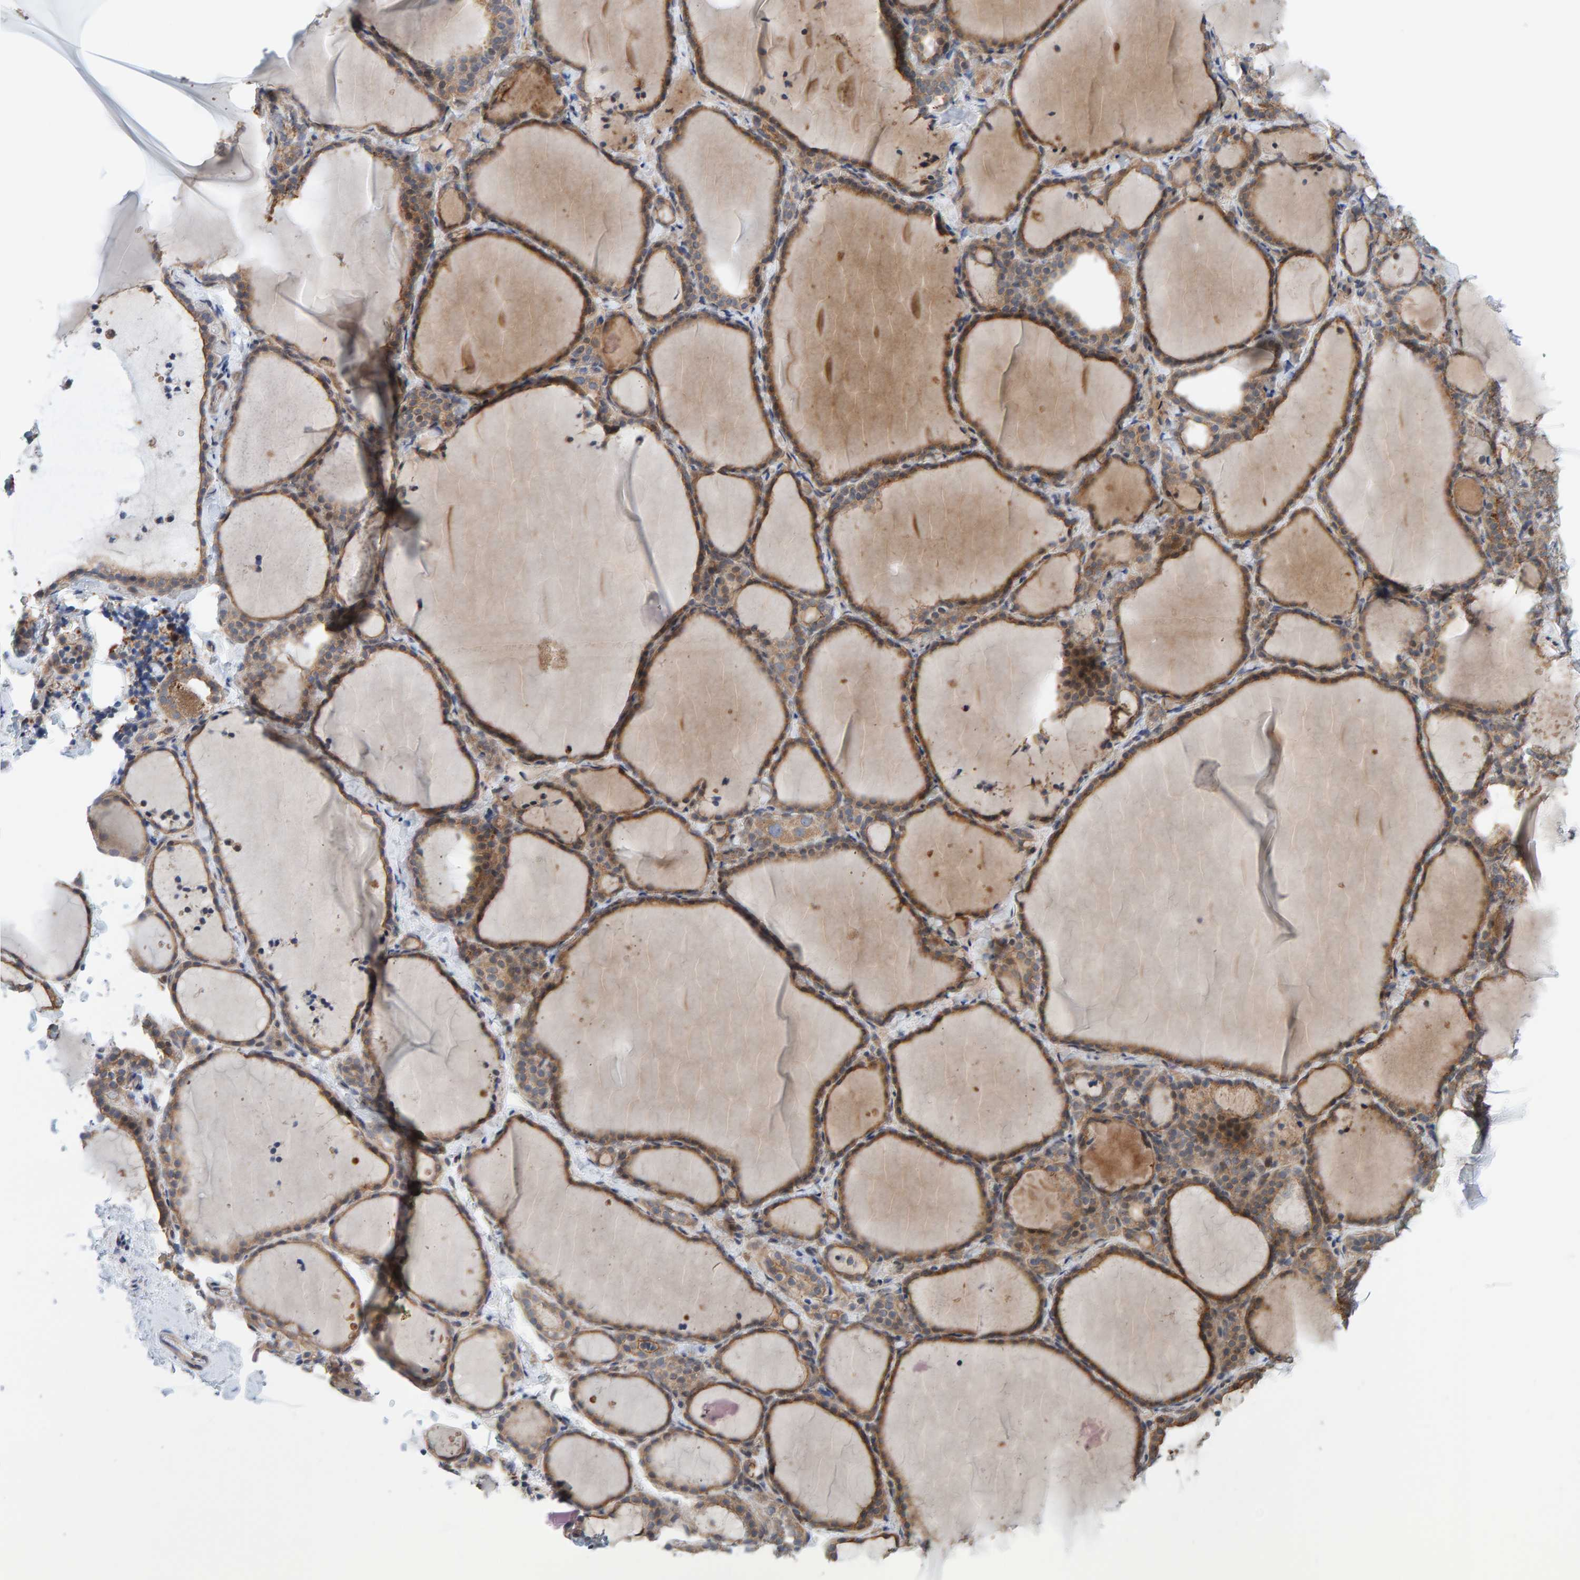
{"staining": {"intensity": "moderate", "quantity": ">75%", "location": "cytoplasmic/membranous"}, "tissue": "thyroid gland", "cell_type": "Glandular cells", "image_type": "normal", "snomed": [{"axis": "morphology", "description": "Normal tissue, NOS"}, {"axis": "topography", "description": "Thyroid gland"}], "caption": "Benign thyroid gland was stained to show a protein in brown. There is medium levels of moderate cytoplasmic/membranous expression in about >75% of glandular cells.", "gene": "LRSAM1", "patient": {"sex": "female", "age": 22}}